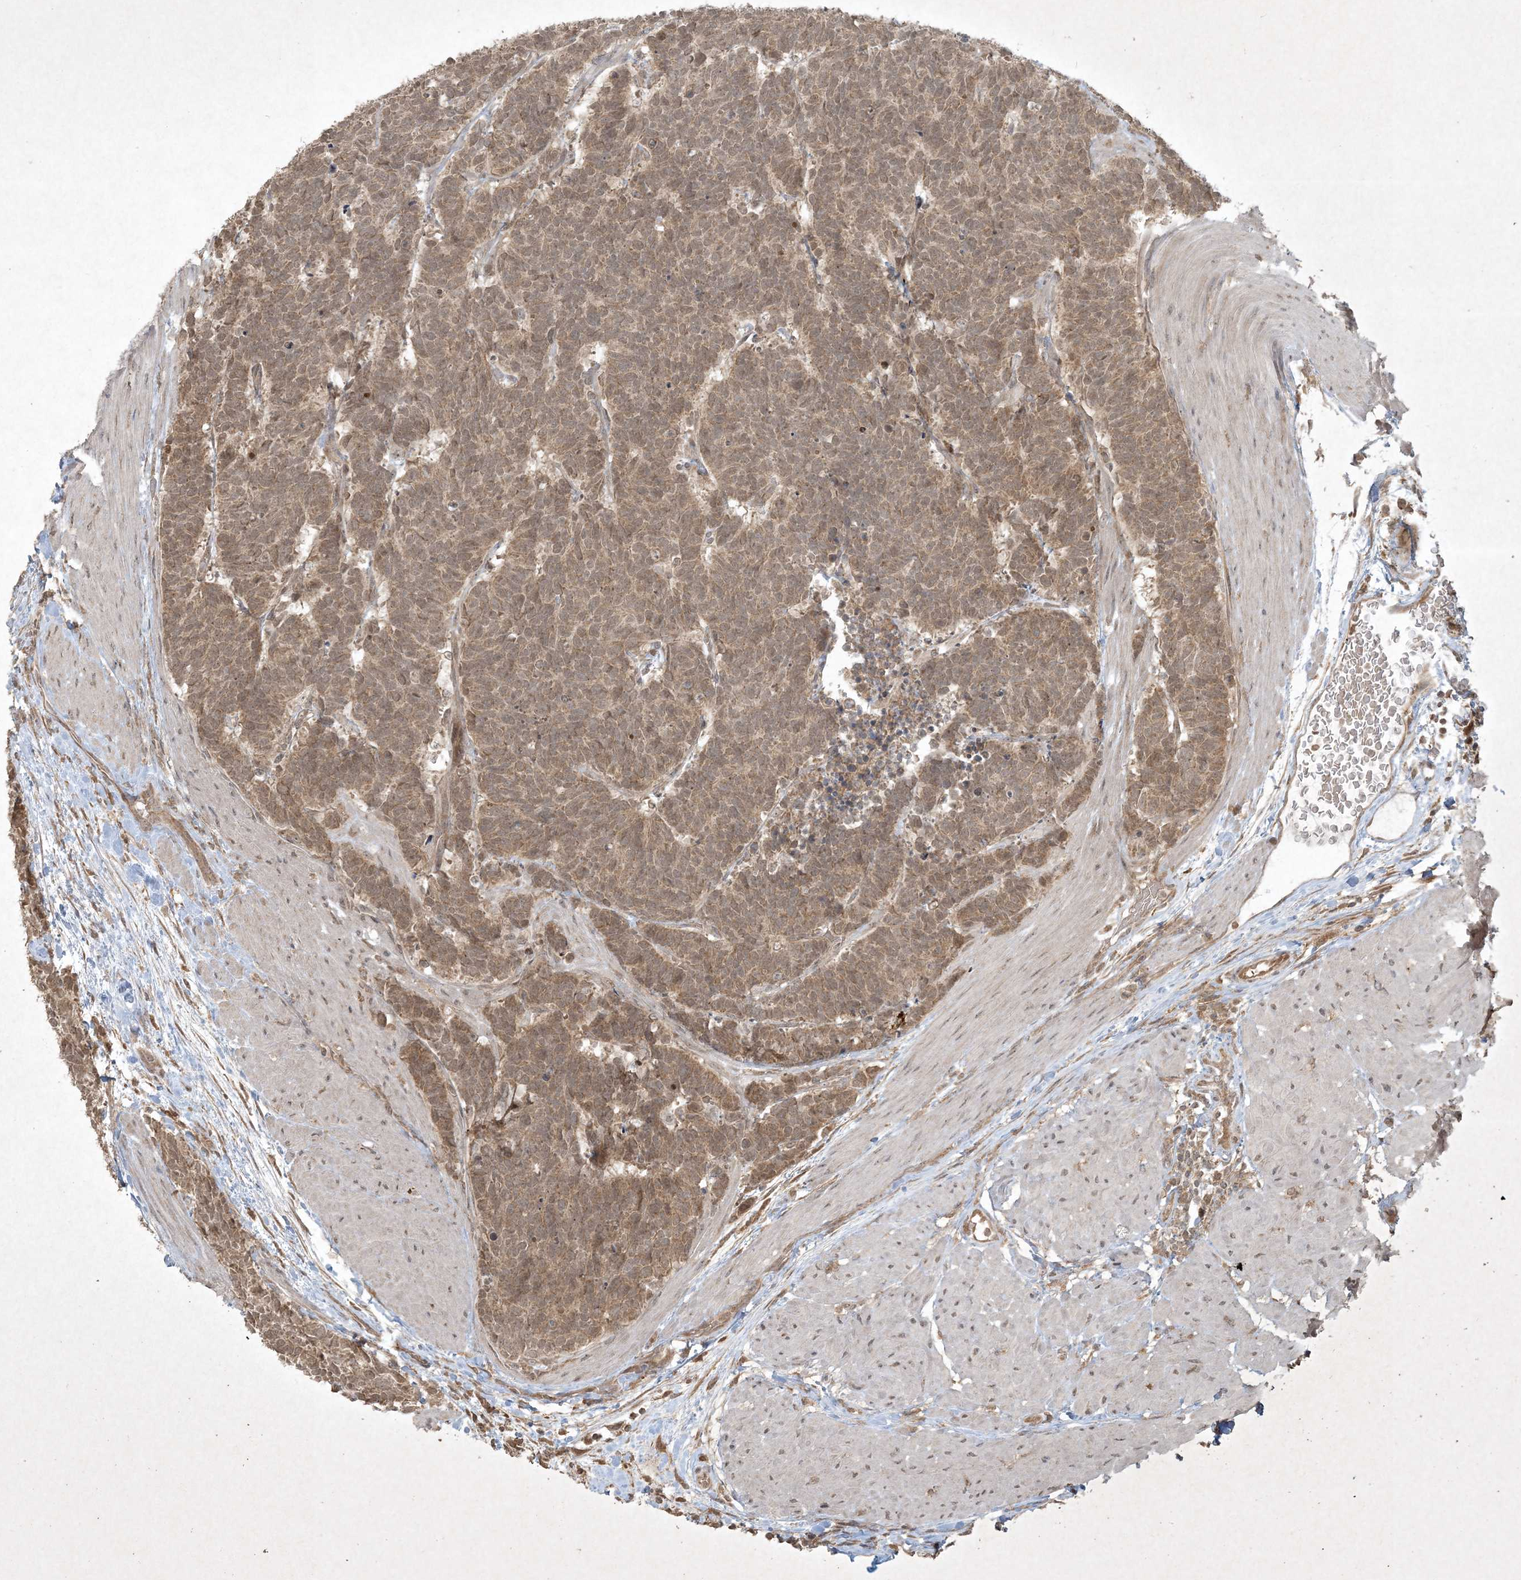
{"staining": {"intensity": "moderate", "quantity": ">75%", "location": "cytoplasmic/membranous,nuclear"}, "tissue": "carcinoid", "cell_type": "Tumor cells", "image_type": "cancer", "snomed": [{"axis": "morphology", "description": "Carcinoma, NOS"}, {"axis": "morphology", "description": "Carcinoid, malignant, NOS"}, {"axis": "topography", "description": "Urinary bladder"}], "caption": "An IHC image of neoplastic tissue is shown. Protein staining in brown labels moderate cytoplasmic/membranous and nuclear positivity in carcinoma within tumor cells.", "gene": "NRBP2", "patient": {"sex": "male", "age": 57}}